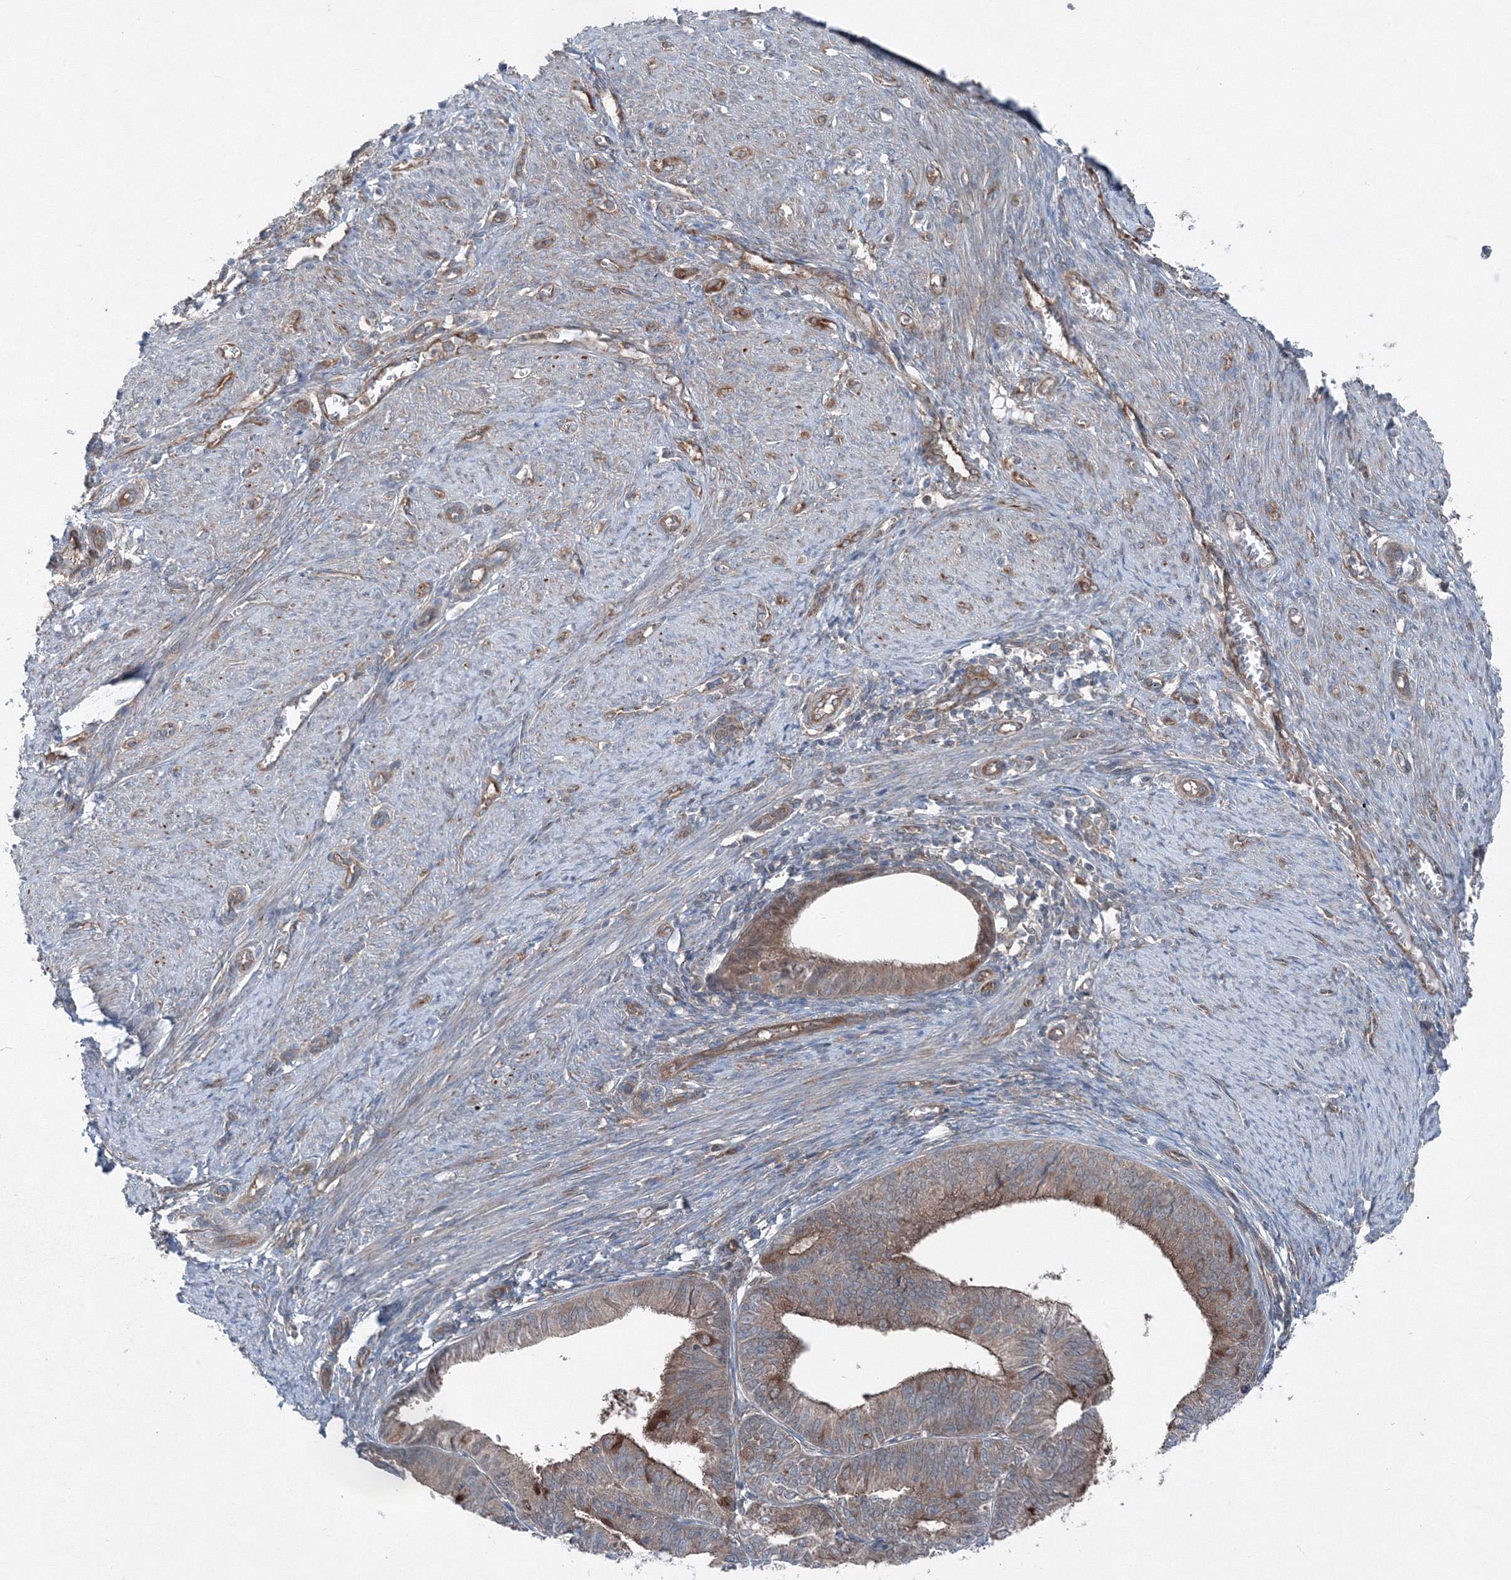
{"staining": {"intensity": "moderate", "quantity": ">75%", "location": "cytoplasmic/membranous"}, "tissue": "endometrial cancer", "cell_type": "Tumor cells", "image_type": "cancer", "snomed": [{"axis": "morphology", "description": "Adenocarcinoma, NOS"}, {"axis": "topography", "description": "Endometrium"}], "caption": "Immunohistochemical staining of endometrial cancer shows medium levels of moderate cytoplasmic/membranous protein expression in approximately >75% of tumor cells. (Brightfield microscopy of DAB IHC at high magnification).", "gene": "TPRKB", "patient": {"sex": "female", "age": 51}}